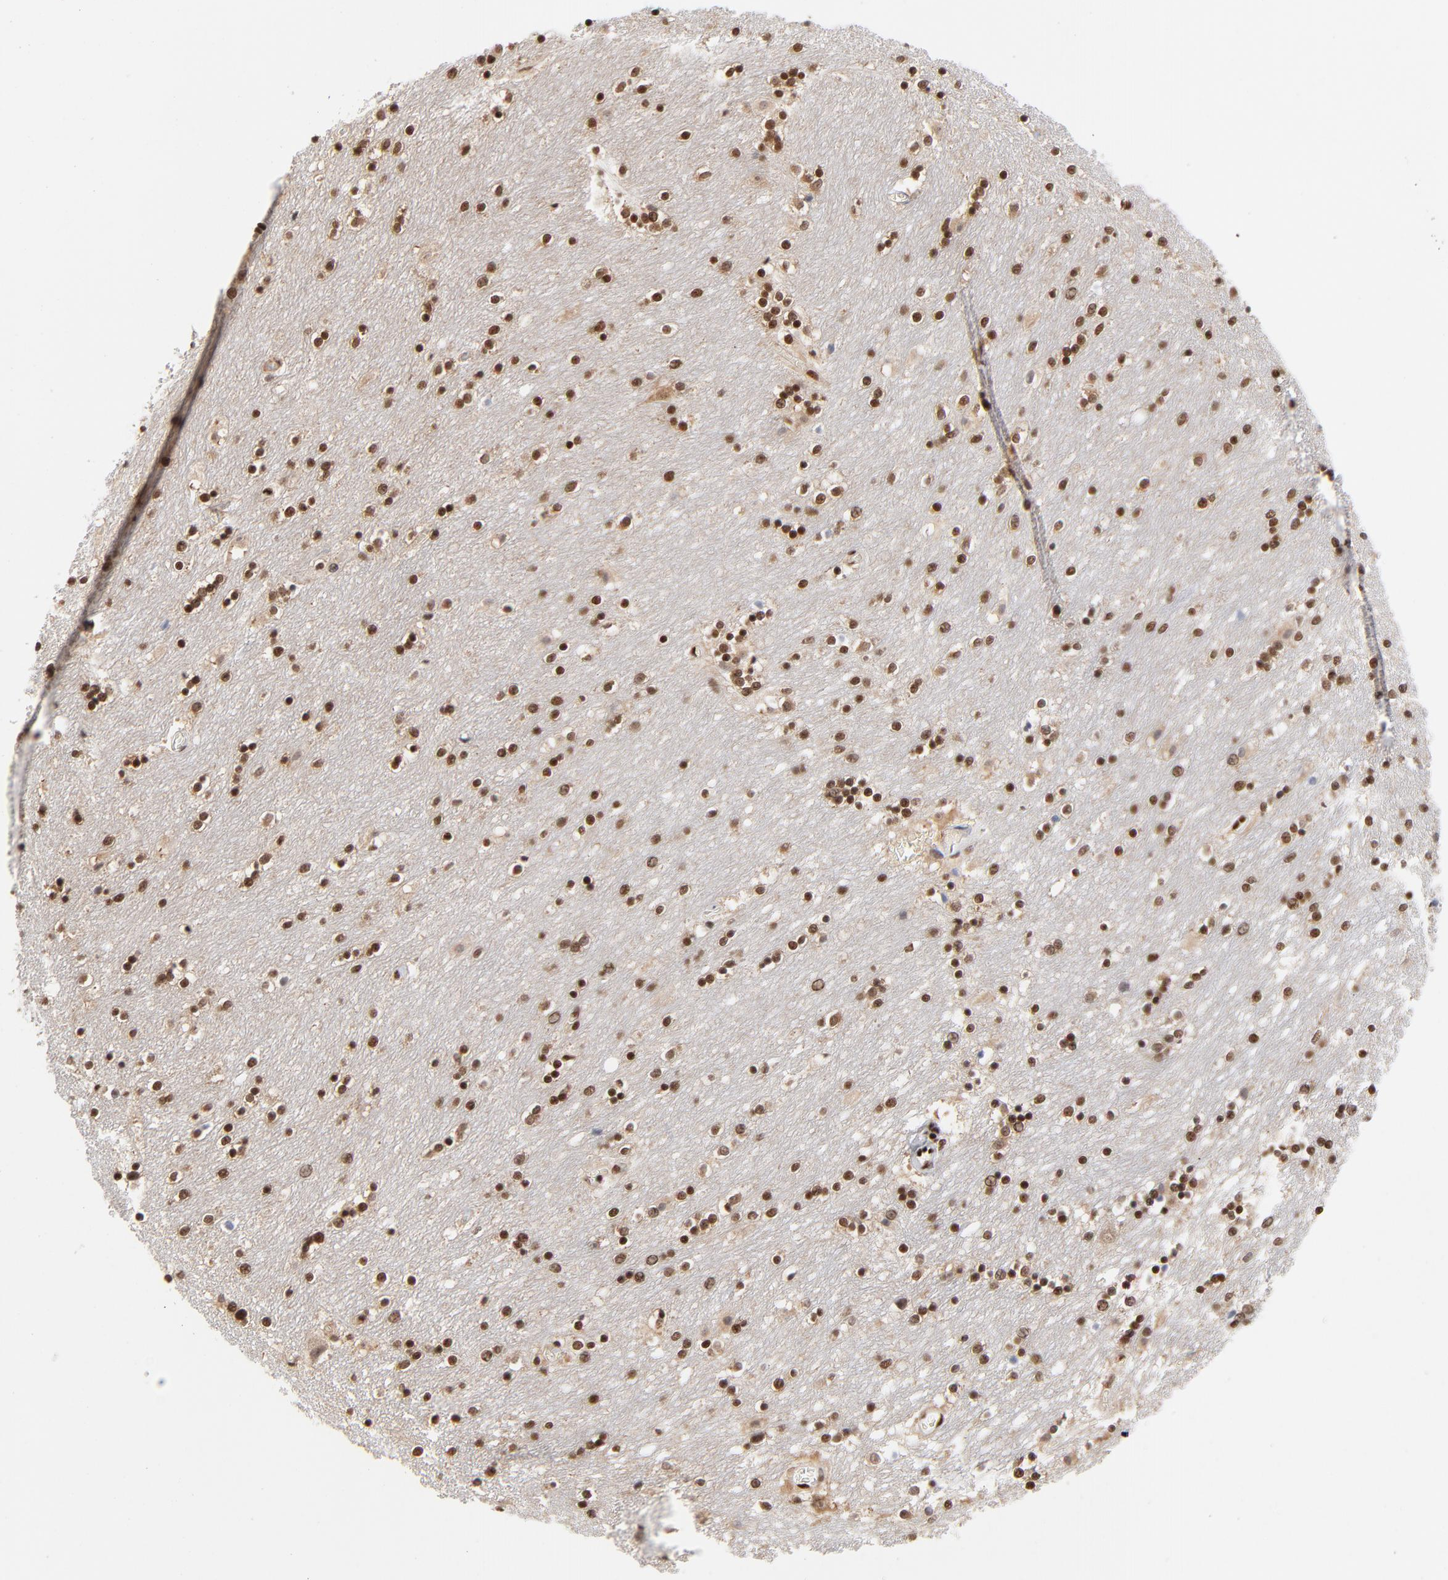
{"staining": {"intensity": "strong", "quantity": ">75%", "location": "nuclear"}, "tissue": "caudate", "cell_type": "Glial cells", "image_type": "normal", "snomed": [{"axis": "morphology", "description": "Normal tissue, NOS"}, {"axis": "topography", "description": "Lateral ventricle wall"}], "caption": "Caudate stained with a protein marker exhibits strong staining in glial cells.", "gene": "CREB1", "patient": {"sex": "female", "age": 54}}